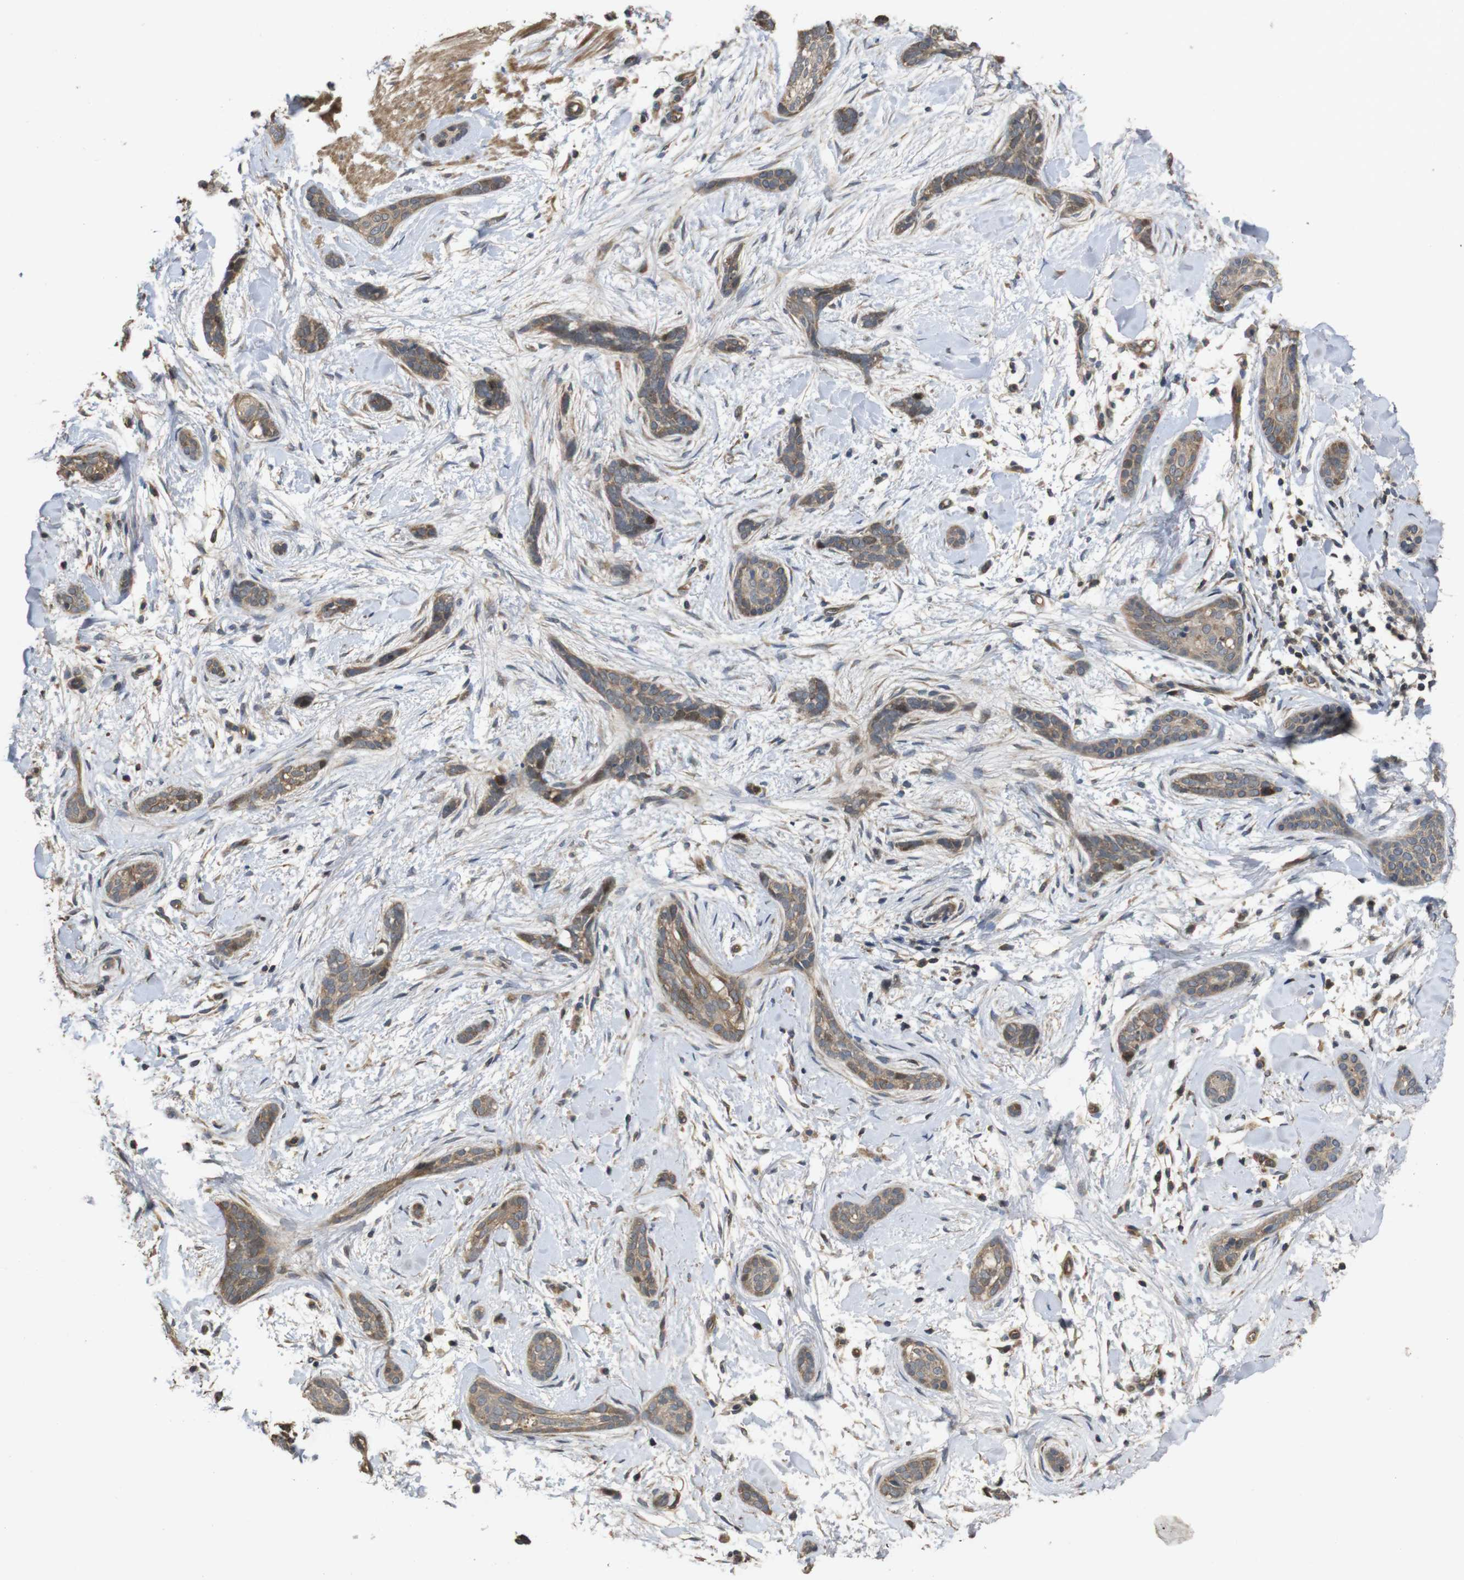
{"staining": {"intensity": "weak", "quantity": ">75%", "location": "cytoplasmic/membranous"}, "tissue": "skin cancer", "cell_type": "Tumor cells", "image_type": "cancer", "snomed": [{"axis": "morphology", "description": "Basal cell carcinoma"}, {"axis": "morphology", "description": "Adnexal tumor, benign"}, {"axis": "topography", "description": "Skin"}], "caption": "Protein expression by immunohistochemistry (IHC) shows weak cytoplasmic/membranous expression in approximately >75% of tumor cells in skin cancer (benign adnexal tumor). (IHC, brightfield microscopy, high magnification).", "gene": "PCDHB10", "patient": {"sex": "female", "age": 42}}